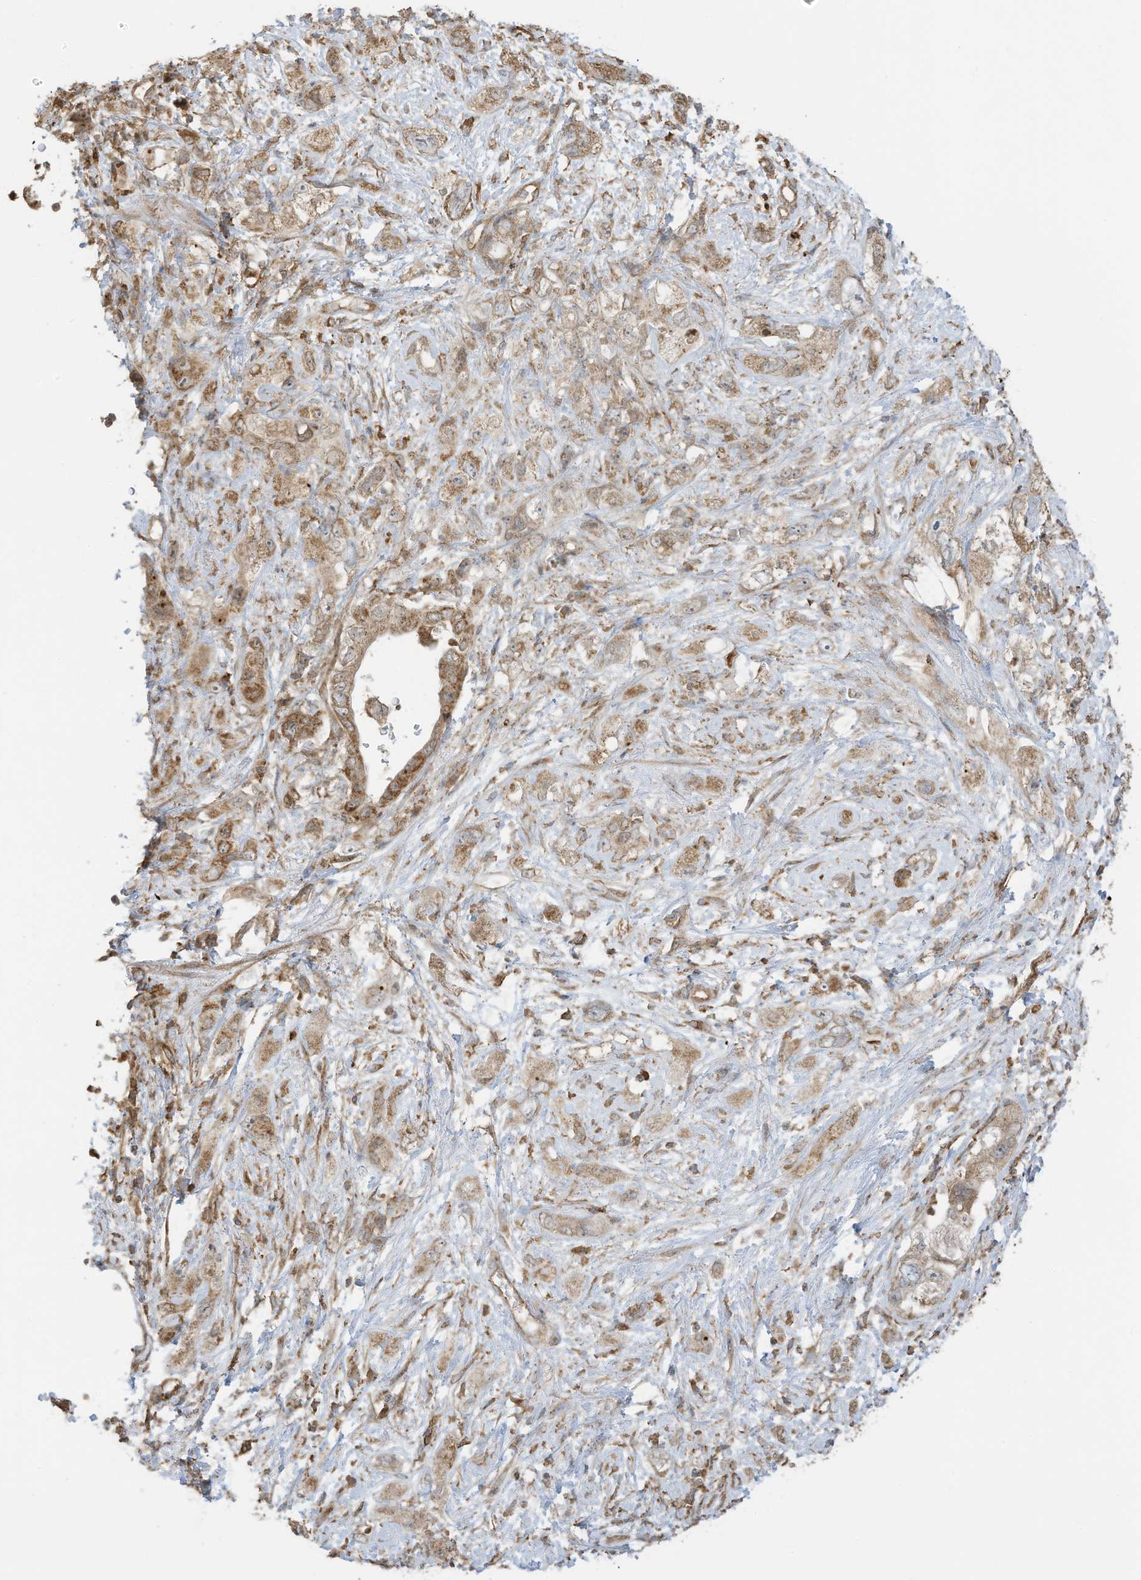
{"staining": {"intensity": "moderate", "quantity": ">75%", "location": "cytoplasmic/membranous"}, "tissue": "pancreatic cancer", "cell_type": "Tumor cells", "image_type": "cancer", "snomed": [{"axis": "morphology", "description": "Adenocarcinoma, NOS"}, {"axis": "topography", "description": "Pancreas"}], "caption": "Tumor cells demonstrate moderate cytoplasmic/membranous positivity in about >75% of cells in adenocarcinoma (pancreatic). Using DAB (3,3'-diaminobenzidine) (brown) and hematoxylin (blue) stains, captured at high magnification using brightfield microscopy.", "gene": "CGAS", "patient": {"sex": "female", "age": 73}}